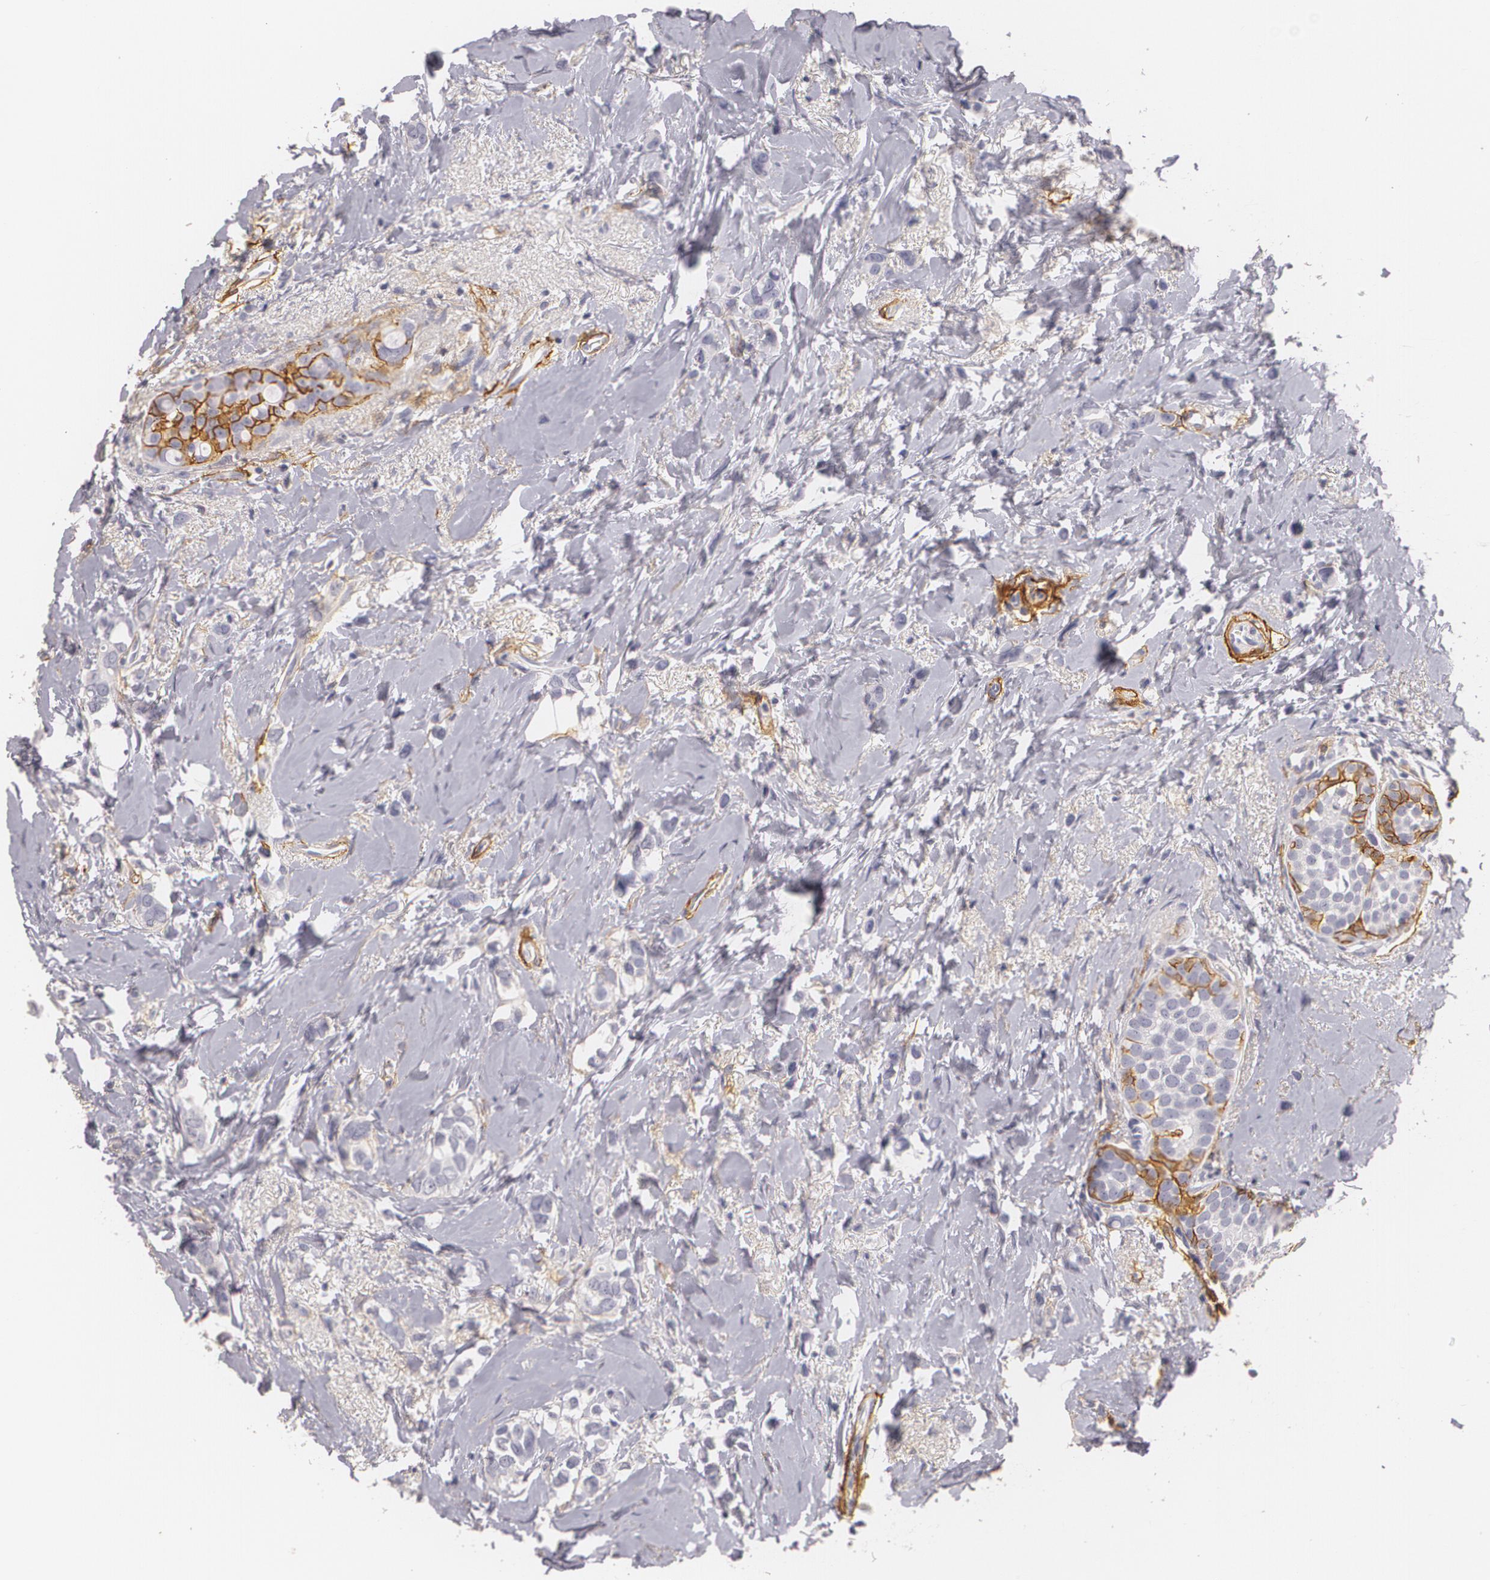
{"staining": {"intensity": "negative", "quantity": "none", "location": "none"}, "tissue": "breast cancer", "cell_type": "Tumor cells", "image_type": "cancer", "snomed": [{"axis": "morphology", "description": "Duct carcinoma"}, {"axis": "topography", "description": "Breast"}], "caption": "A high-resolution micrograph shows immunohistochemistry staining of breast cancer, which shows no significant staining in tumor cells.", "gene": "NGFR", "patient": {"sex": "female", "age": 72}}